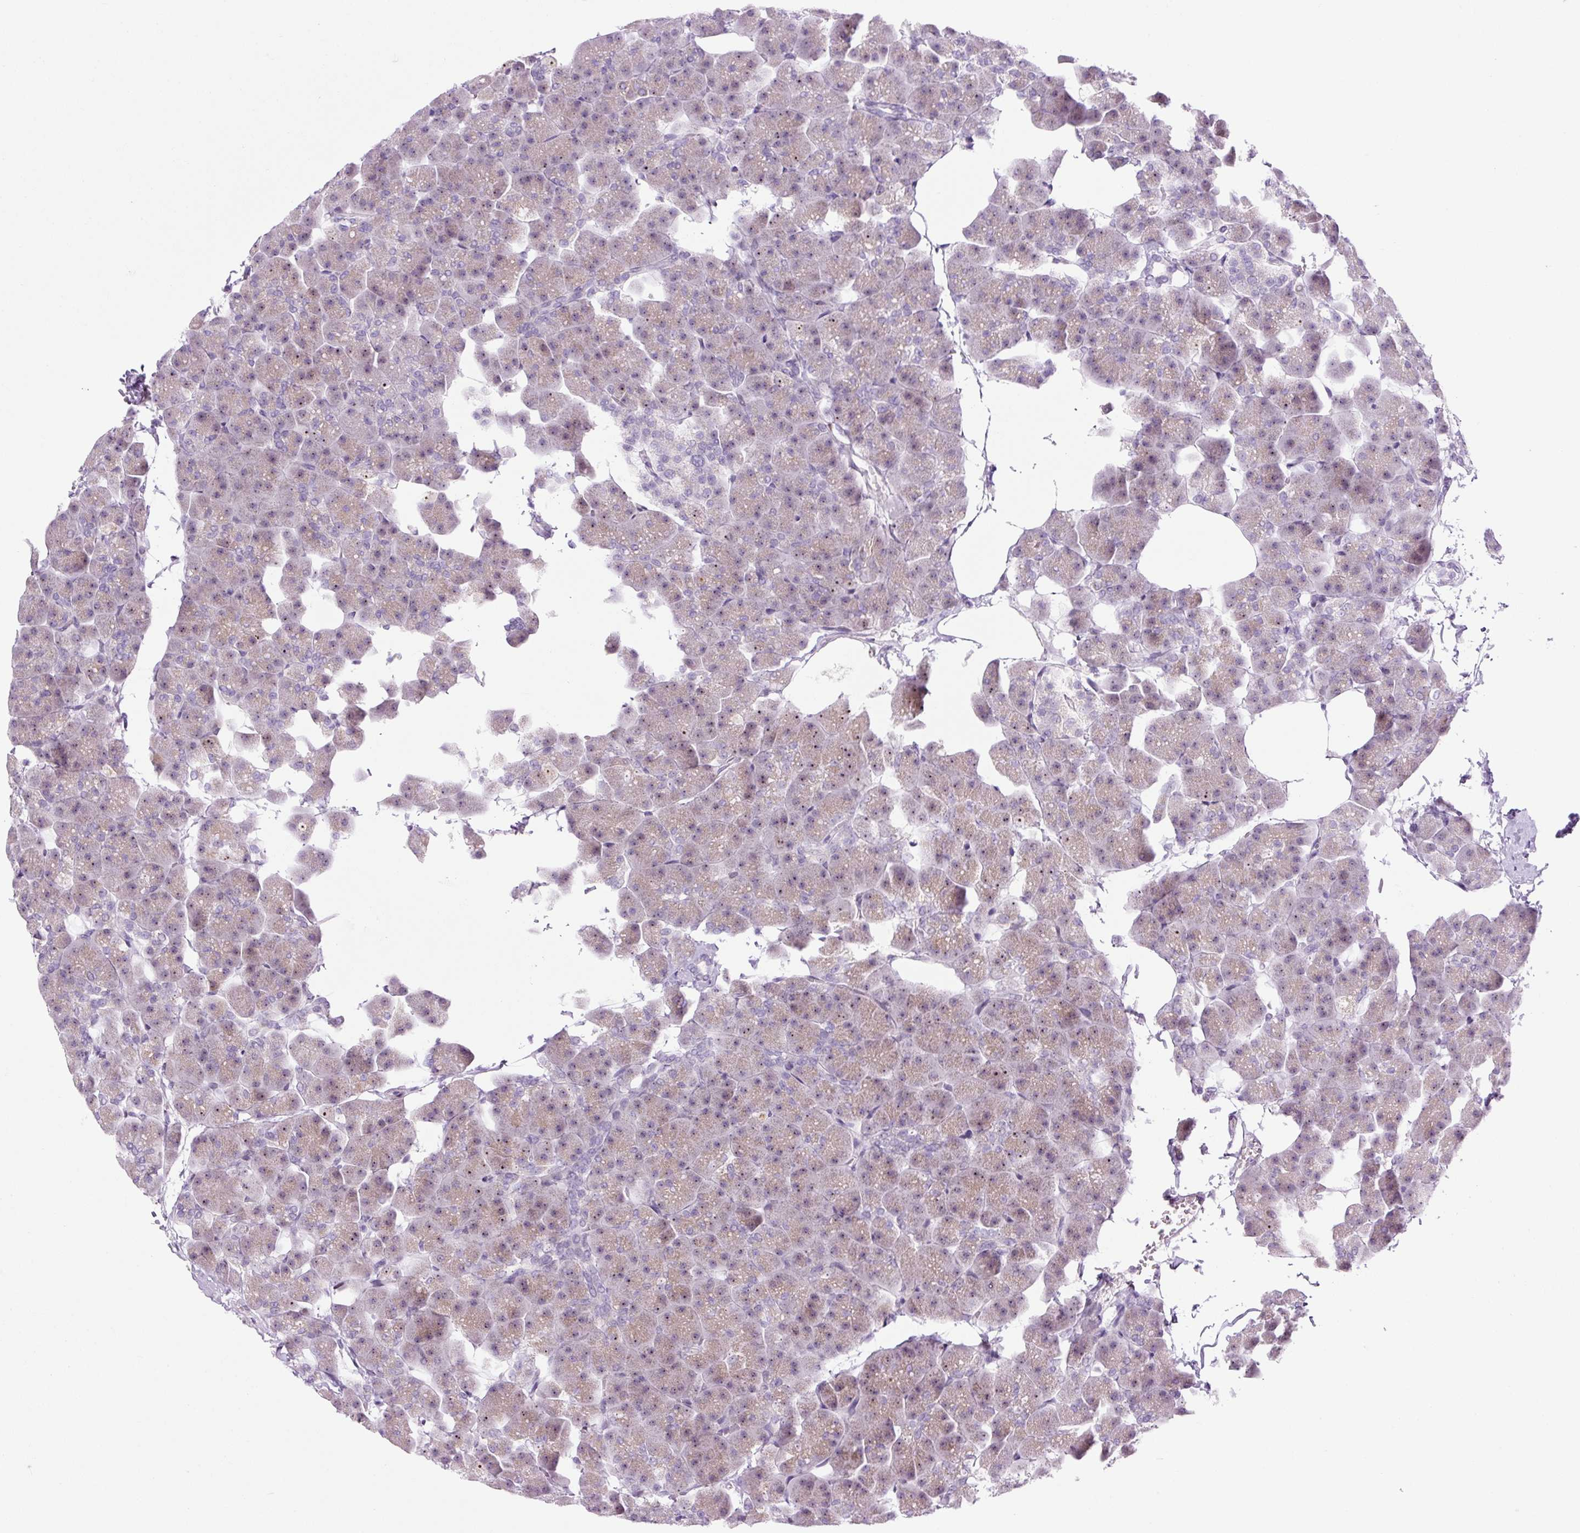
{"staining": {"intensity": "moderate", "quantity": "25%-75%", "location": "cytoplasmic/membranous,nuclear"}, "tissue": "pancreas", "cell_type": "Exocrine glandular cells", "image_type": "normal", "snomed": [{"axis": "morphology", "description": "Normal tissue, NOS"}, {"axis": "topography", "description": "Pancreas"}], "caption": "About 25%-75% of exocrine glandular cells in unremarkable human pancreas demonstrate moderate cytoplasmic/membranous,nuclear protein expression as visualized by brown immunohistochemical staining.", "gene": "RRS1", "patient": {"sex": "male", "age": 35}}